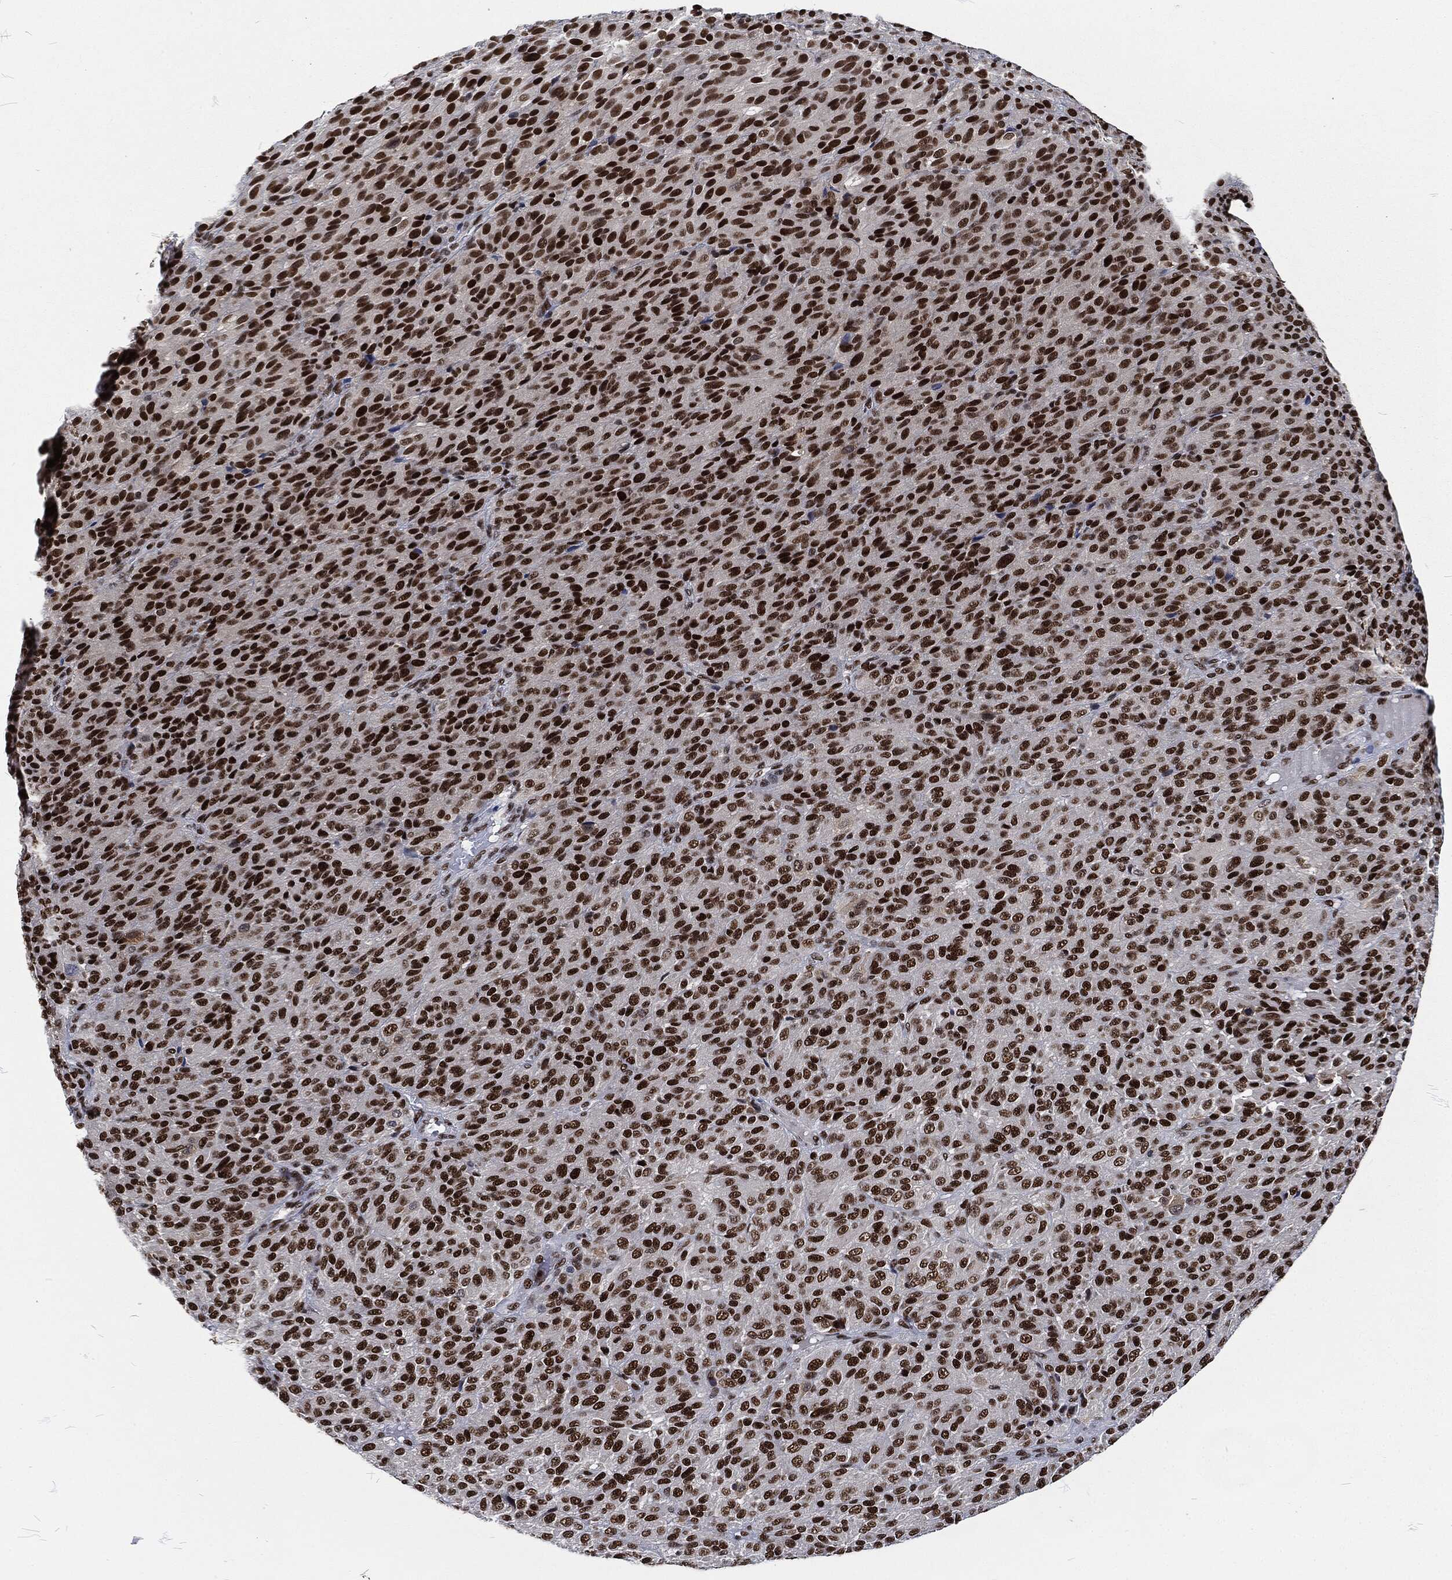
{"staining": {"intensity": "strong", "quantity": ">75%", "location": "nuclear"}, "tissue": "melanoma", "cell_type": "Tumor cells", "image_type": "cancer", "snomed": [{"axis": "morphology", "description": "Malignant melanoma, Metastatic site"}, {"axis": "topography", "description": "Brain"}], "caption": "Melanoma tissue exhibits strong nuclear positivity in approximately >75% of tumor cells", "gene": "DCPS", "patient": {"sex": "female", "age": 56}}